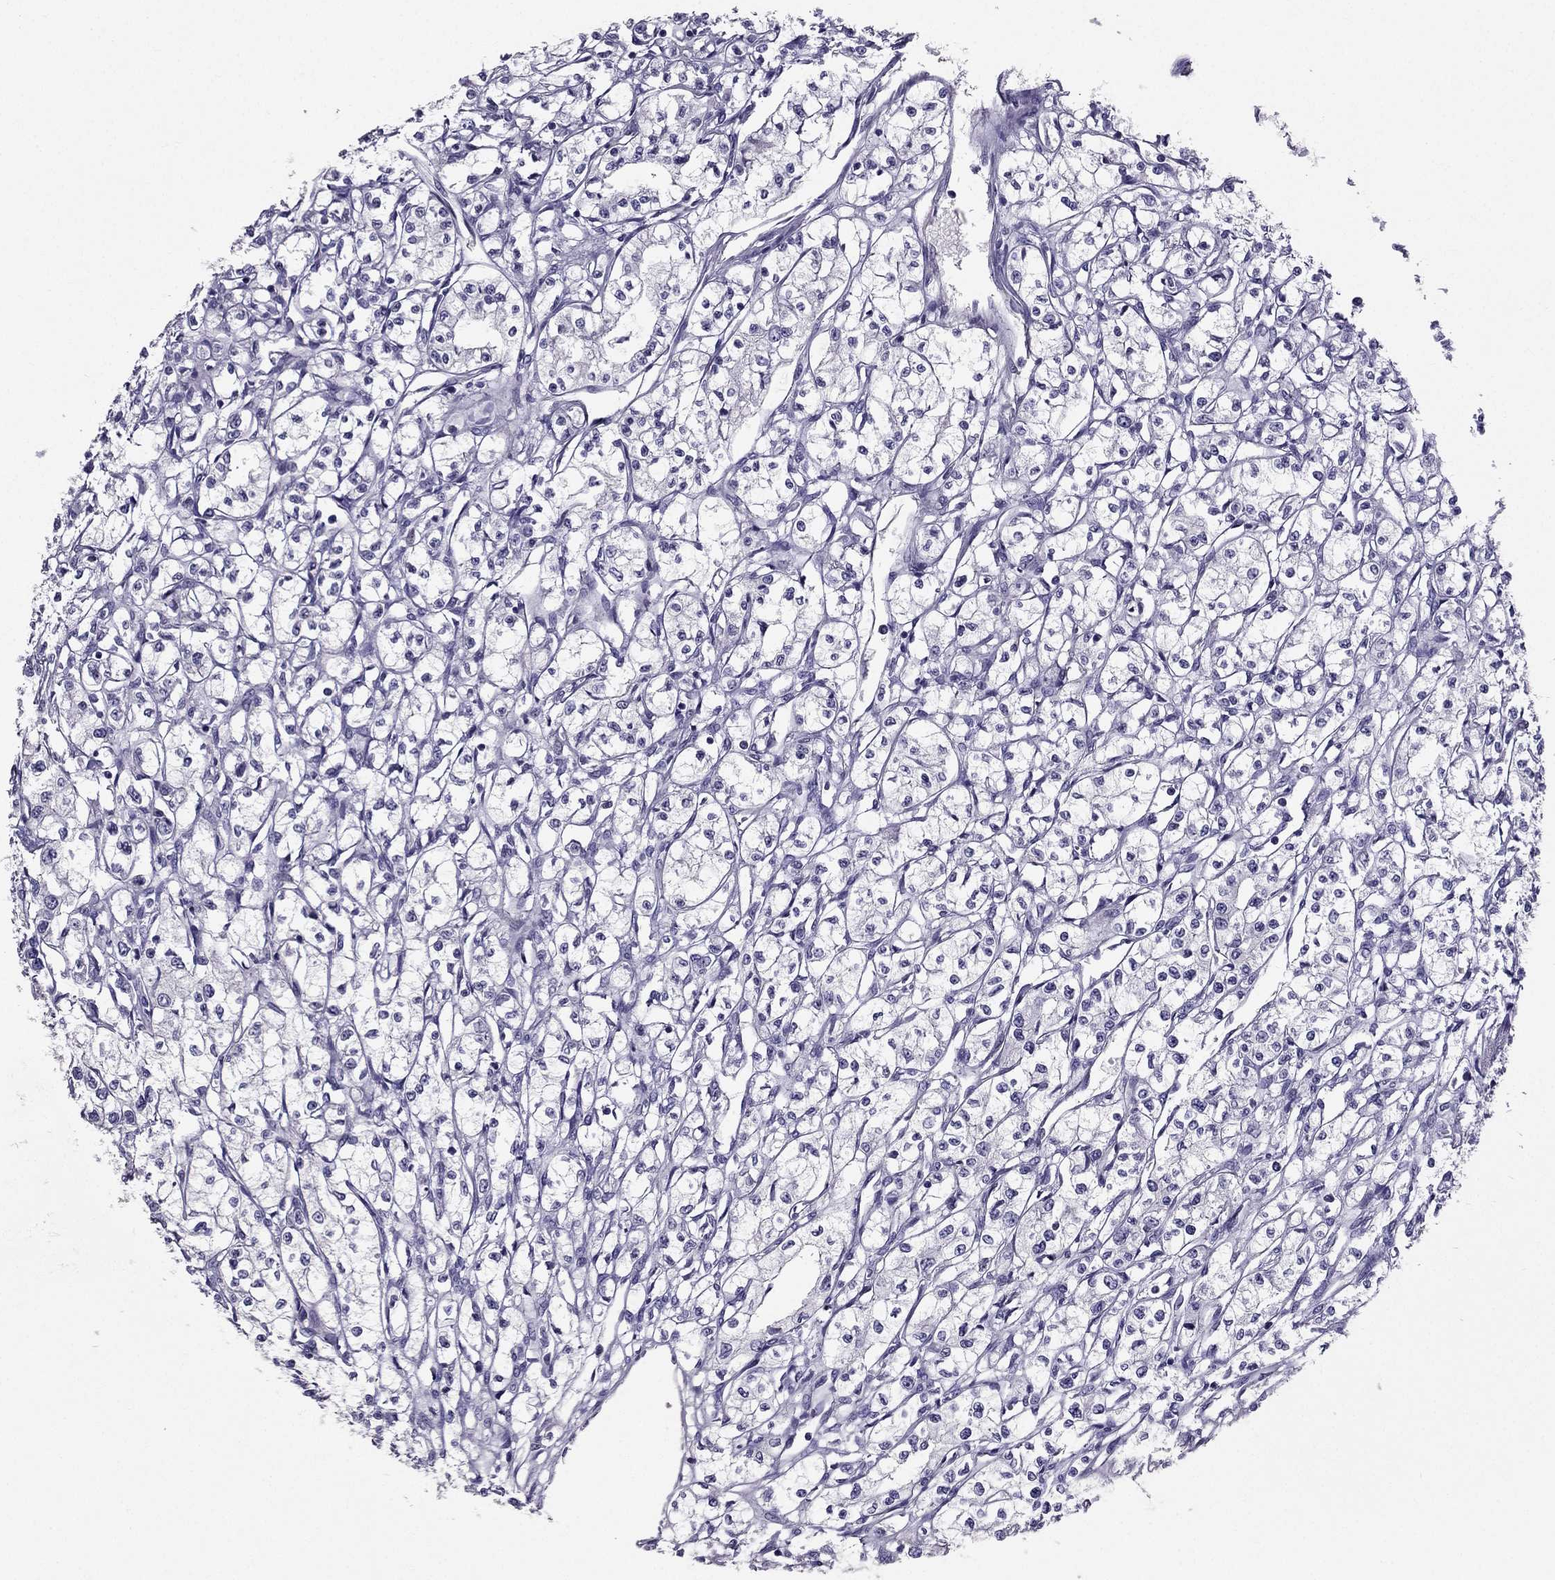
{"staining": {"intensity": "negative", "quantity": "none", "location": "none"}, "tissue": "renal cancer", "cell_type": "Tumor cells", "image_type": "cancer", "snomed": [{"axis": "morphology", "description": "Adenocarcinoma, NOS"}, {"axis": "topography", "description": "Kidney"}], "caption": "Tumor cells are negative for protein expression in human renal adenocarcinoma. Nuclei are stained in blue.", "gene": "SYT5", "patient": {"sex": "male", "age": 56}}